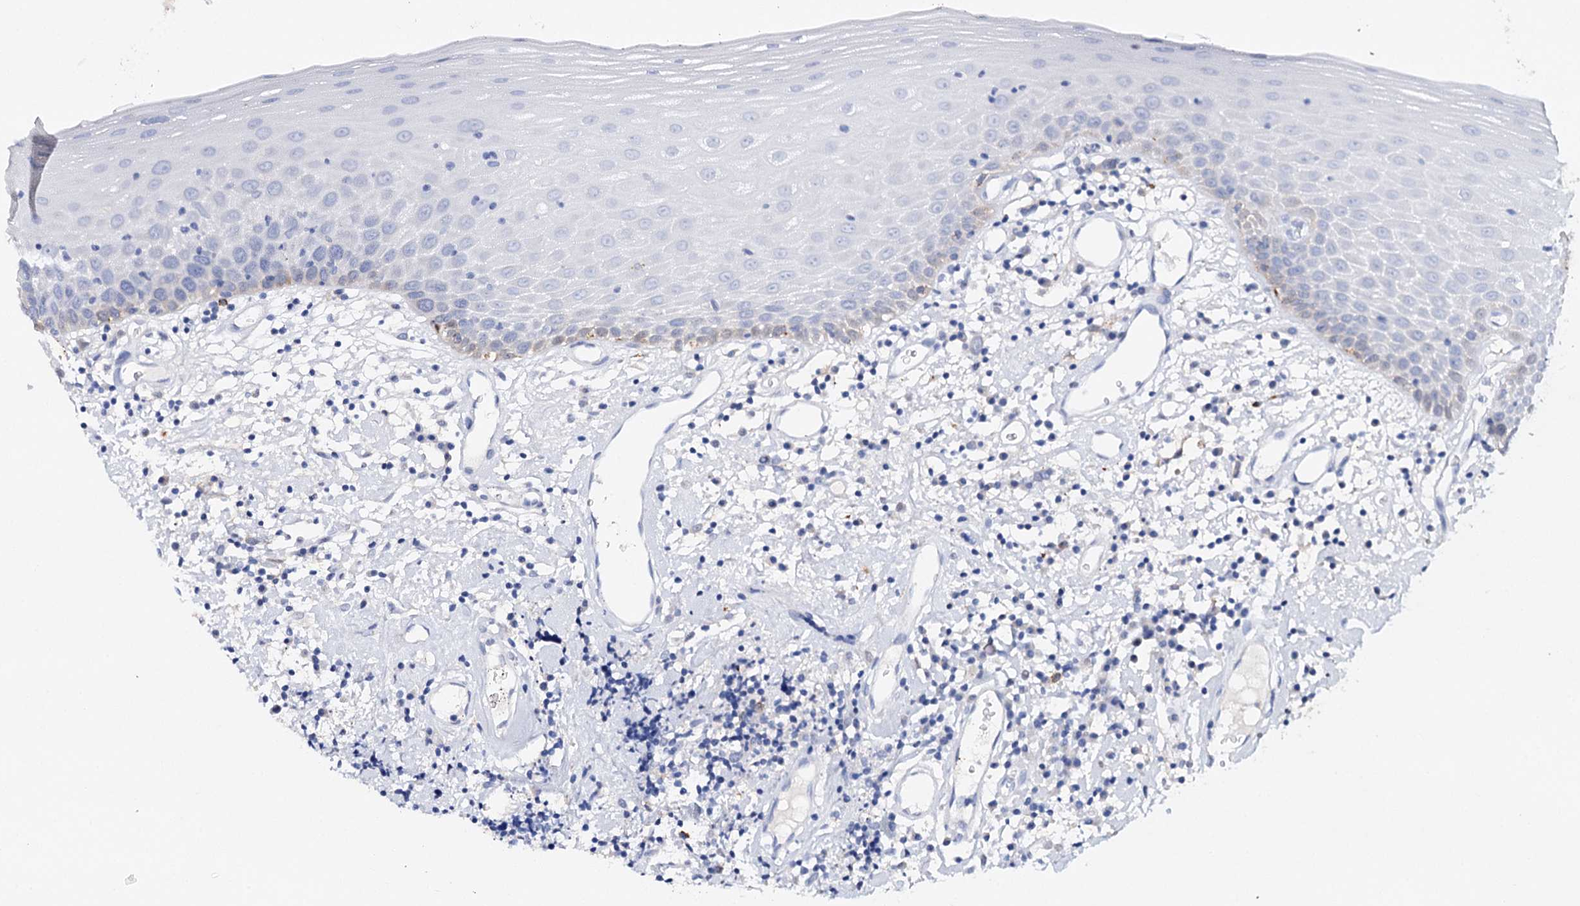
{"staining": {"intensity": "moderate", "quantity": "<25%", "location": "cytoplasmic/membranous,nuclear"}, "tissue": "oral mucosa", "cell_type": "Squamous epithelial cells", "image_type": "normal", "snomed": [{"axis": "morphology", "description": "Normal tissue, NOS"}, {"axis": "topography", "description": "Oral tissue"}], "caption": "This histopathology image exhibits unremarkable oral mucosa stained with IHC to label a protein in brown. The cytoplasmic/membranous,nuclear of squamous epithelial cells show moderate positivity for the protein. Nuclei are counter-stained blue.", "gene": "CFAP46", "patient": {"sex": "male", "age": 74}}